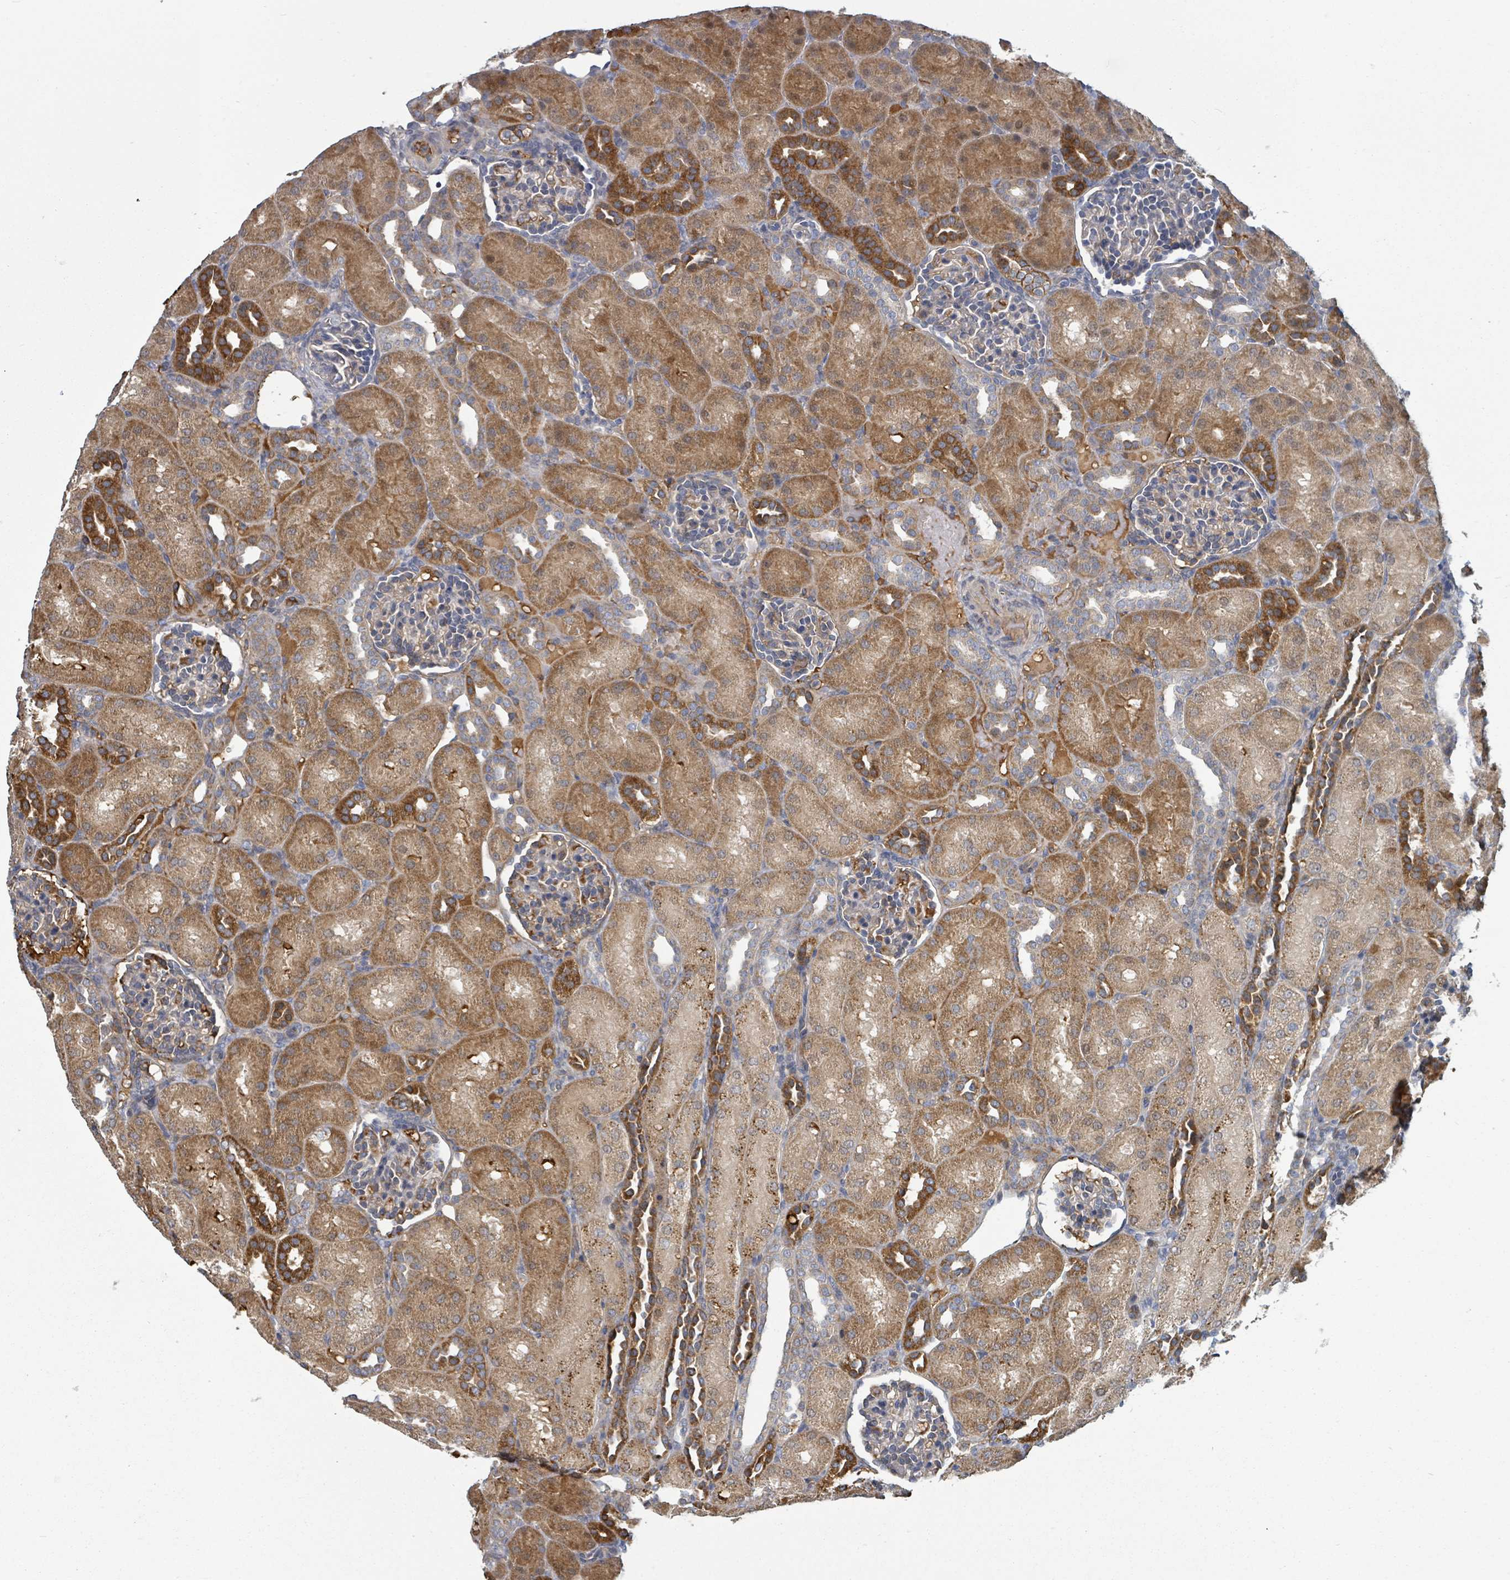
{"staining": {"intensity": "negative", "quantity": "none", "location": "none"}, "tissue": "kidney", "cell_type": "Cells in glomeruli", "image_type": "normal", "snomed": [{"axis": "morphology", "description": "Normal tissue, NOS"}, {"axis": "topography", "description": "Kidney"}], "caption": "Immunohistochemistry micrograph of unremarkable kidney stained for a protein (brown), which demonstrates no staining in cells in glomeruli.", "gene": "GABBR1", "patient": {"sex": "male", "age": 1}}